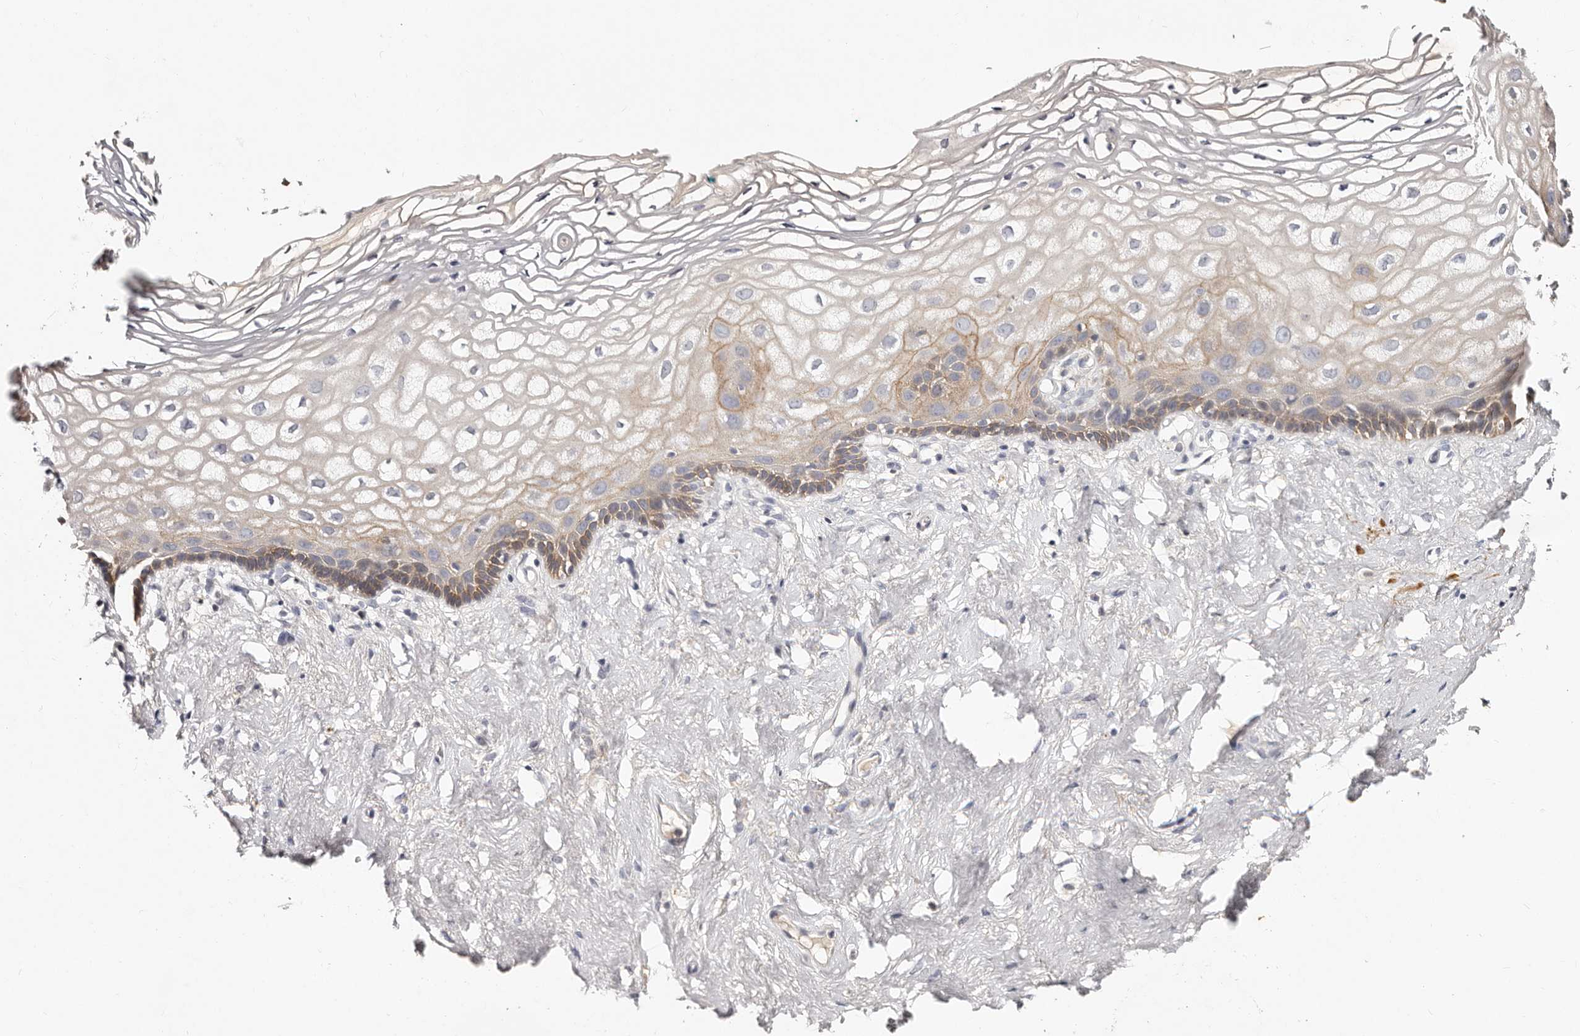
{"staining": {"intensity": "moderate", "quantity": "<25%", "location": "cytoplasmic/membranous"}, "tissue": "vagina", "cell_type": "Squamous epithelial cells", "image_type": "normal", "snomed": [{"axis": "morphology", "description": "Normal tissue, NOS"}, {"axis": "morphology", "description": "Adenocarcinoma, NOS"}, {"axis": "topography", "description": "Rectum"}, {"axis": "topography", "description": "Vagina"}], "caption": "IHC histopathology image of unremarkable human vagina stained for a protein (brown), which shows low levels of moderate cytoplasmic/membranous expression in about <25% of squamous epithelial cells.", "gene": "MRPS33", "patient": {"sex": "female", "age": 71}}